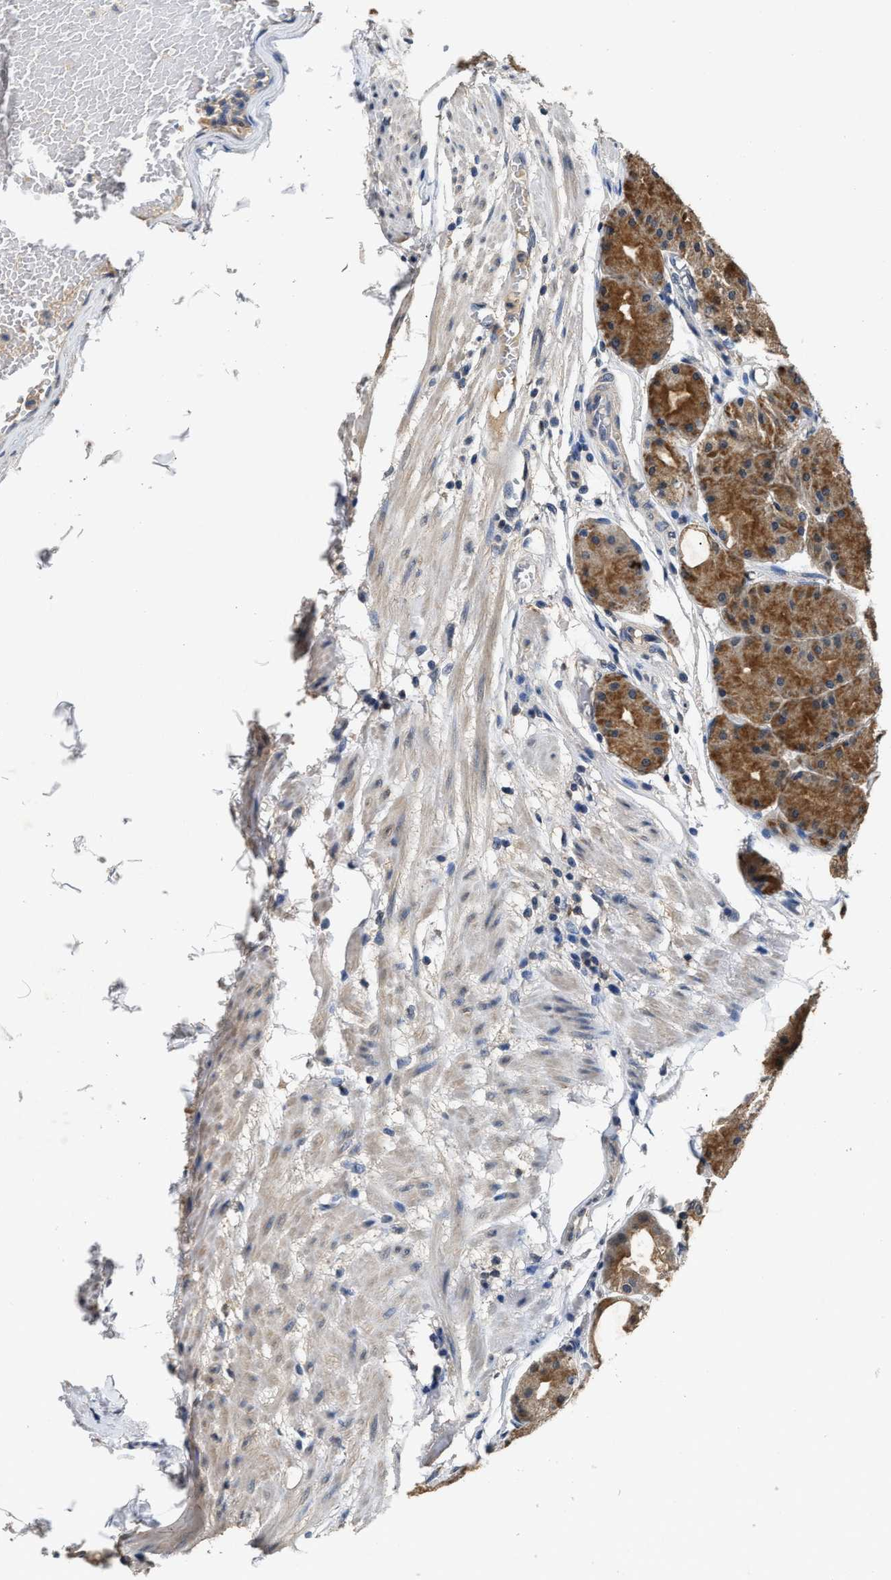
{"staining": {"intensity": "moderate", "quantity": ">75%", "location": "cytoplasmic/membranous"}, "tissue": "stomach", "cell_type": "Glandular cells", "image_type": "normal", "snomed": [{"axis": "morphology", "description": "Normal tissue, NOS"}, {"axis": "topography", "description": "Stomach, upper"}], "caption": "This histopathology image exhibits normal stomach stained with IHC to label a protein in brown. The cytoplasmic/membranous of glandular cells show moderate positivity for the protein. Nuclei are counter-stained blue.", "gene": "INHA", "patient": {"sex": "male", "age": 72}}